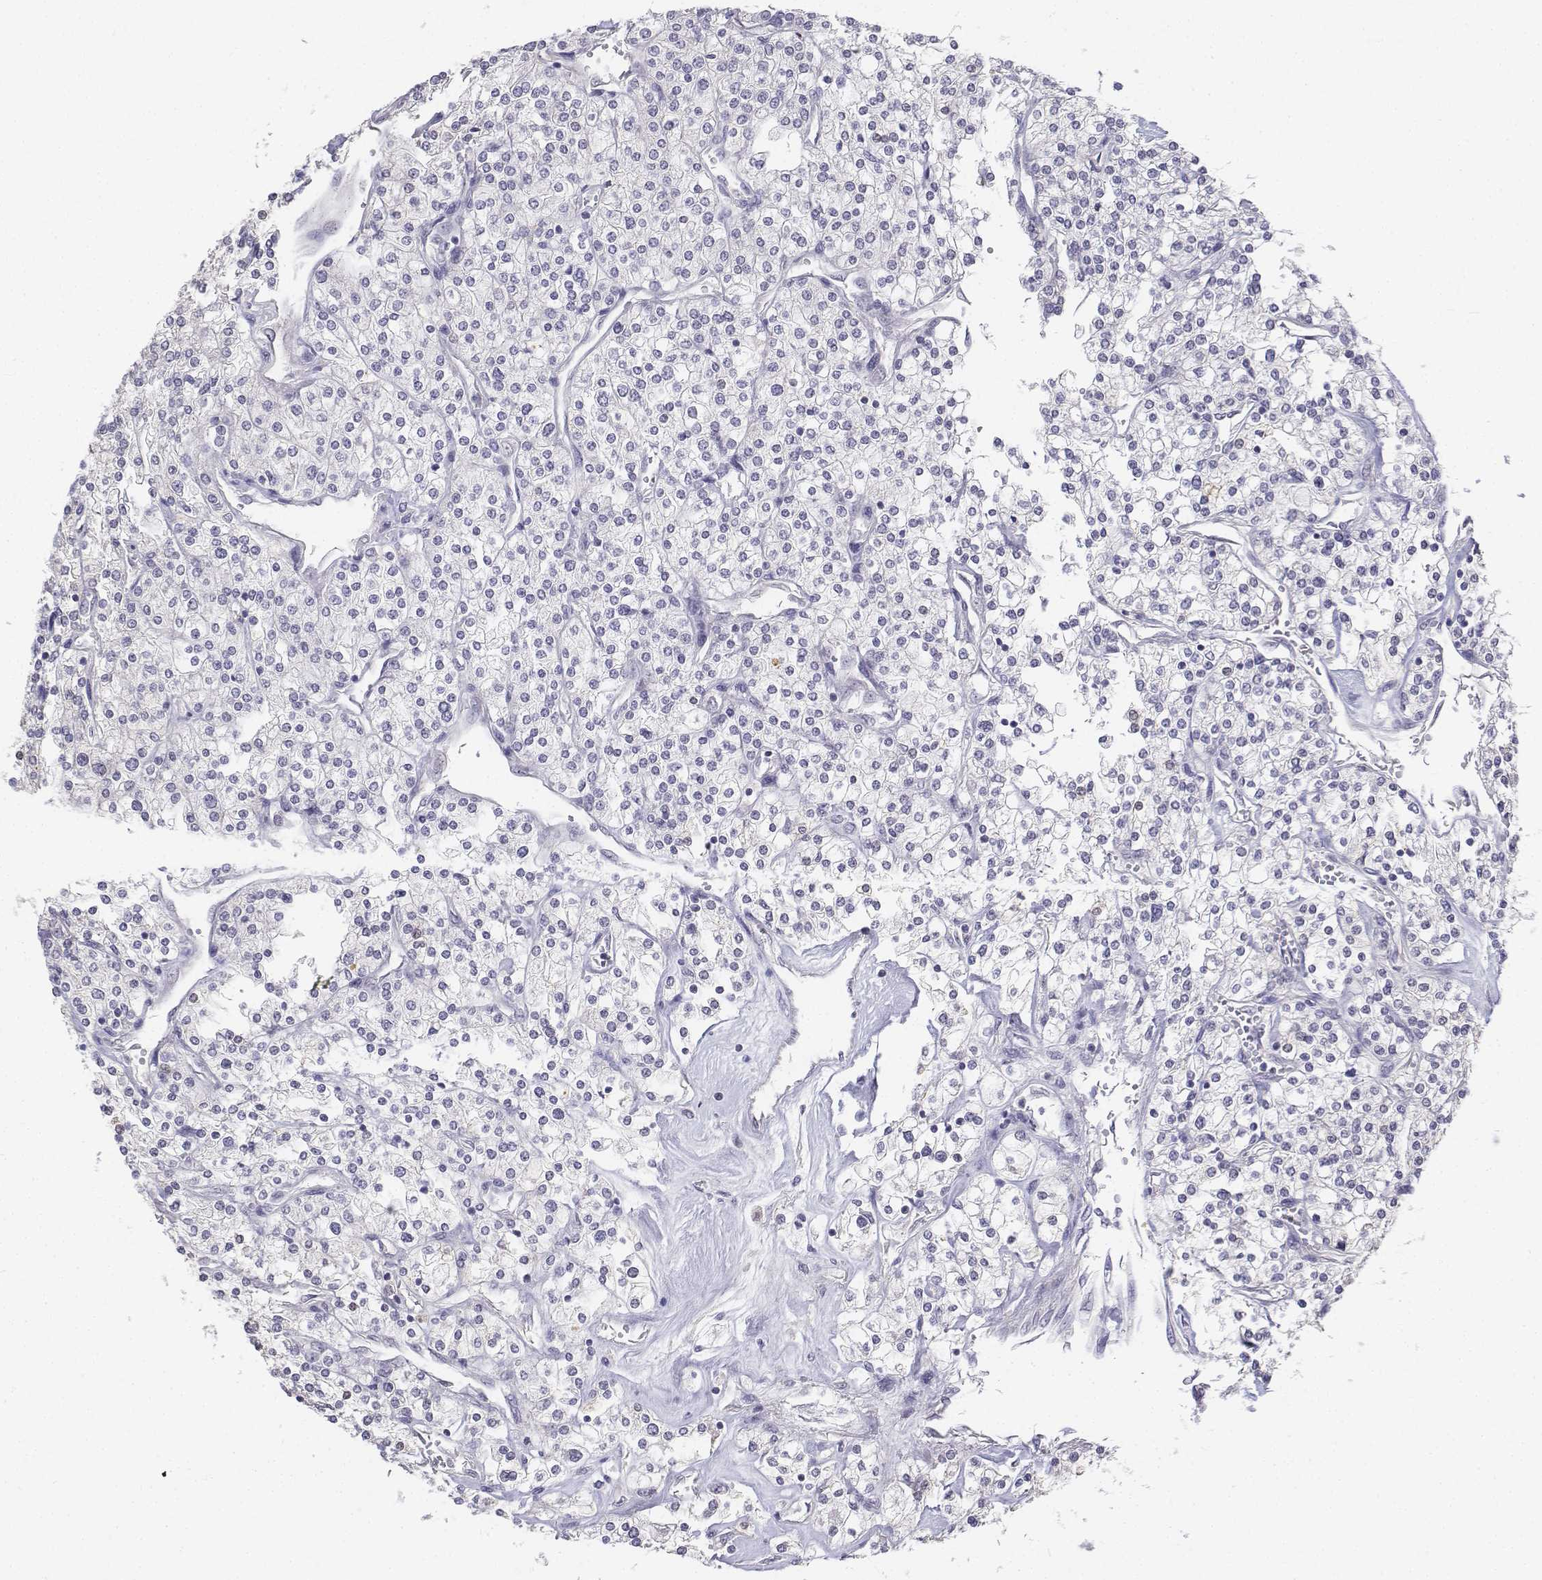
{"staining": {"intensity": "negative", "quantity": "none", "location": "none"}, "tissue": "renal cancer", "cell_type": "Tumor cells", "image_type": "cancer", "snomed": [{"axis": "morphology", "description": "Adenocarcinoma, NOS"}, {"axis": "topography", "description": "Kidney"}], "caption": "Tumor cells show no significant expression in renal cancer (adenocarcinoma).", "gene": "LGSN", "patient": {"sex": "male", "age": 80}}